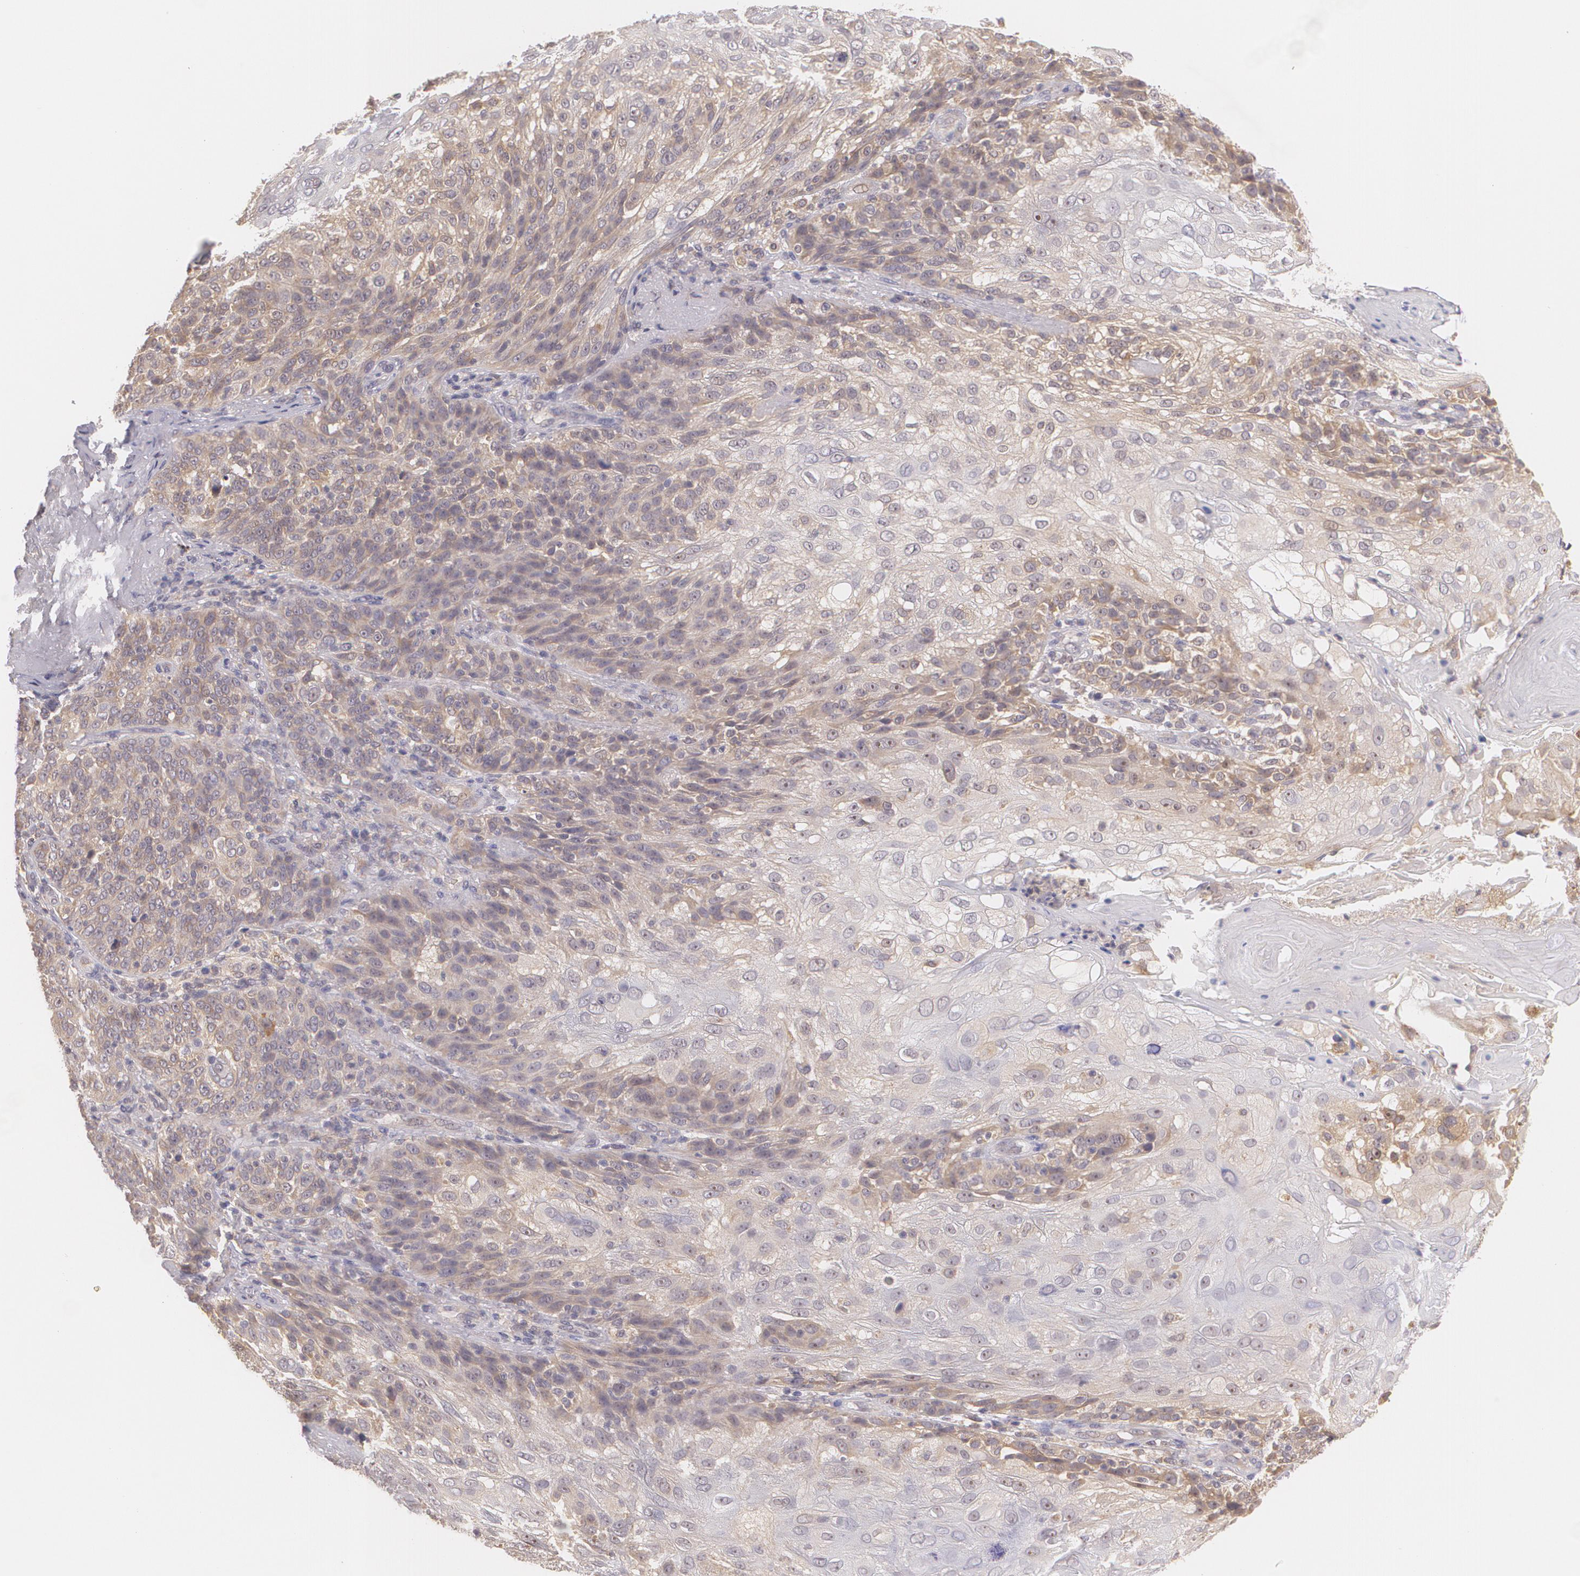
{"staining": {"intensity": "moderate", "quantity": "25%-75%", "location": "cytoplasmic/membranous"}, "tissue": "skin cancer", "cell_type": "Tumor cells", "image_type": "cancer", "snomed": [{"axis": "morphology", "description": "Normal tissue, NOS"}, {"axis": "morphology", "description": "Squamous cell carcinoma, NOS"}, {"axis": "topography", "description": "Skin"}], "caption": "Skin cancer (squamous cell carcinoma) stained with immunohistochemistry (IHC) demonstrates moderate cytoplasmic/membranous positivity in approximately 25%-75% of tumor cells.", "gene": "CCL17", "patient": {"sex": "female", "age": 83}}